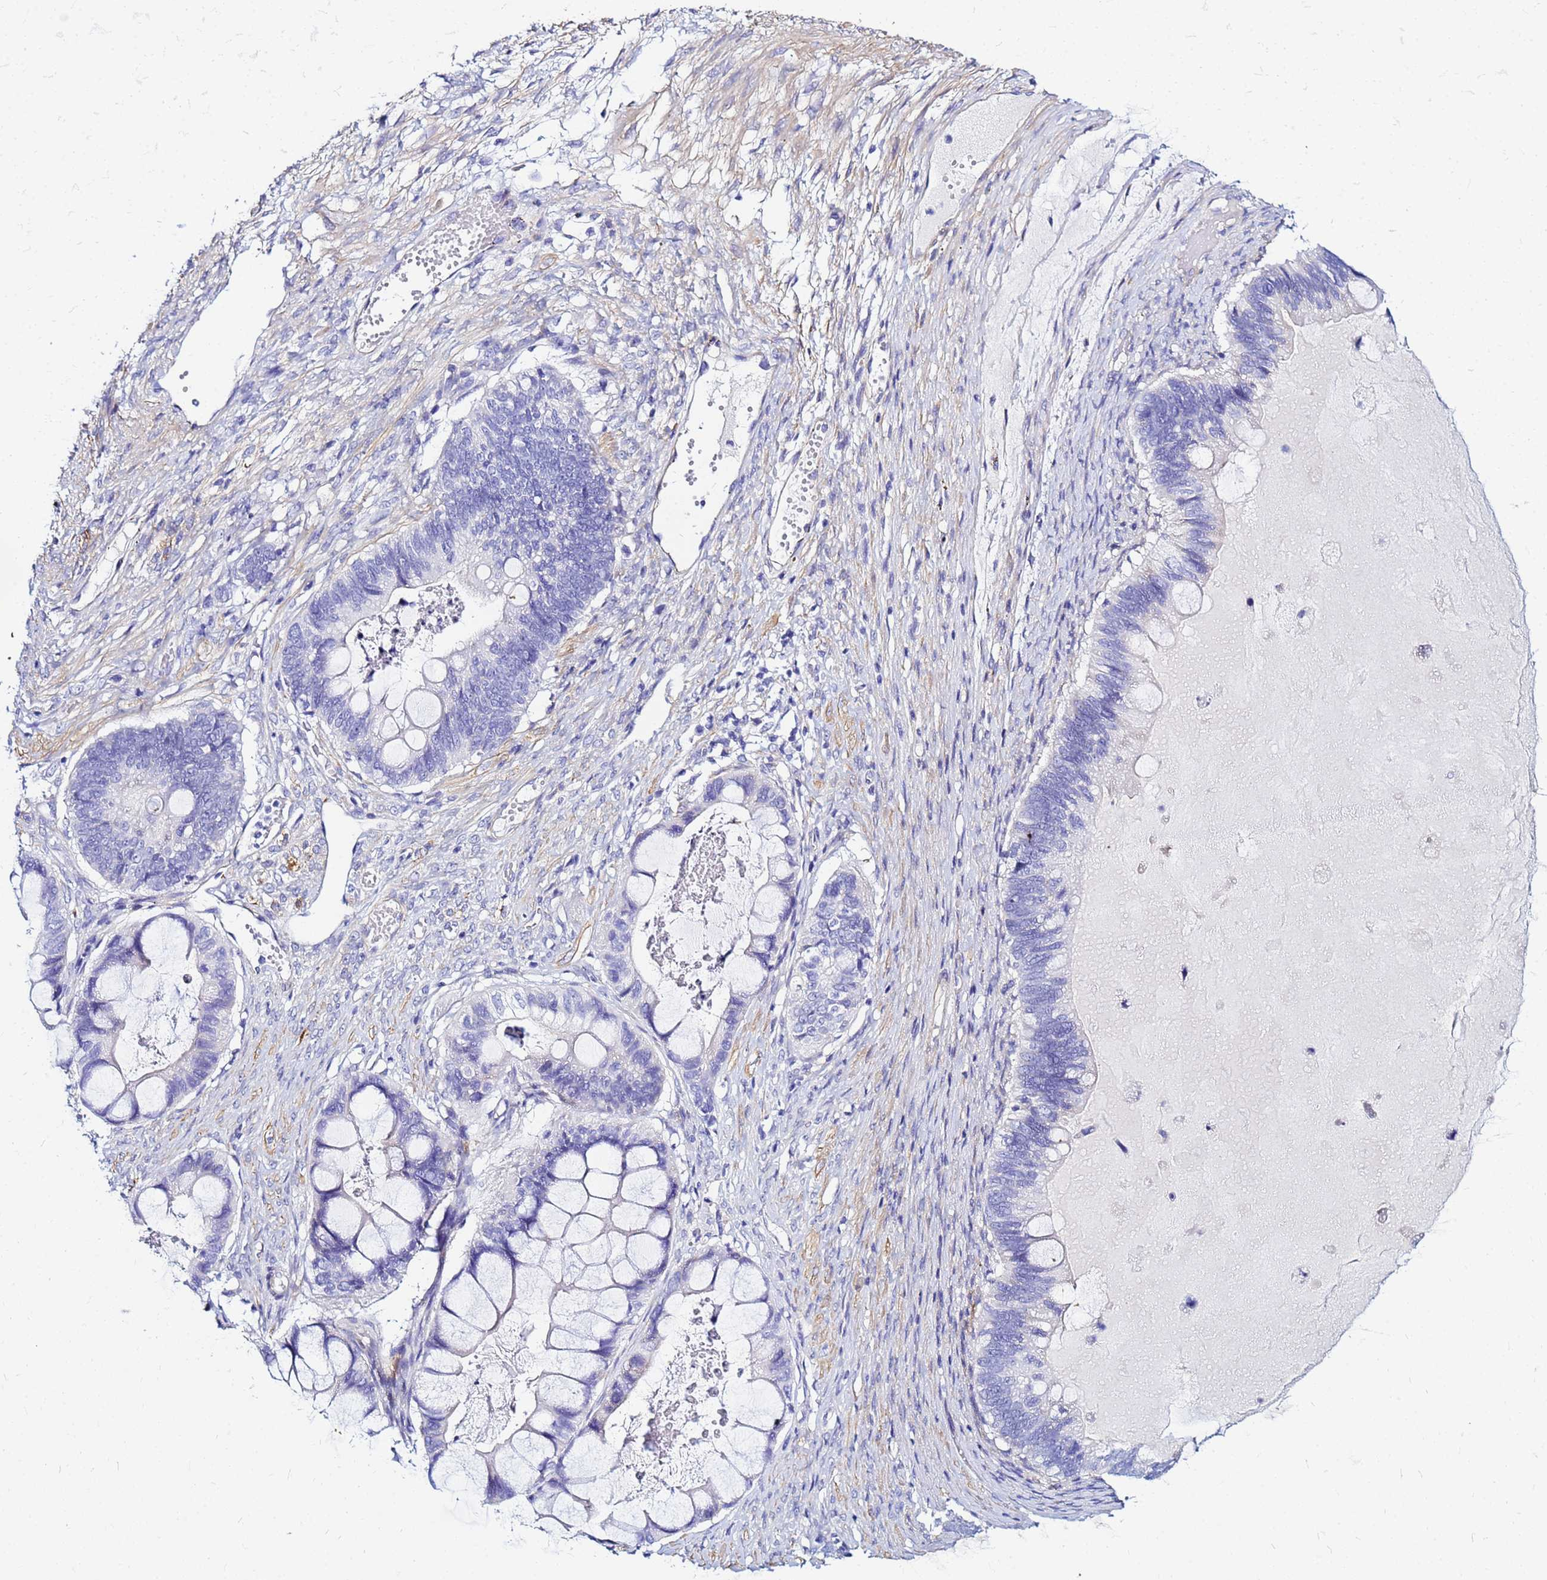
{"staining": {"intensity": "negative", "quantity": "none", "location": "none"}, "tissue": "ovarian cancer", "cell_type": "Tumor cells", "image_type": "cancer", "snomed": [{"axis": "morphology", "description": "Cystadenocarcinoma, mucinous, NOS"}, {"axis": "topography", "description": "Ovary"}], "caption": "DAB (3,3'-diaminobenzidine) immunohistochemical staining of ovarian cancer displays no significant staining in tumor cells.", "gene": "JRKL", "patient": {"sex": "female", "age": 61}}